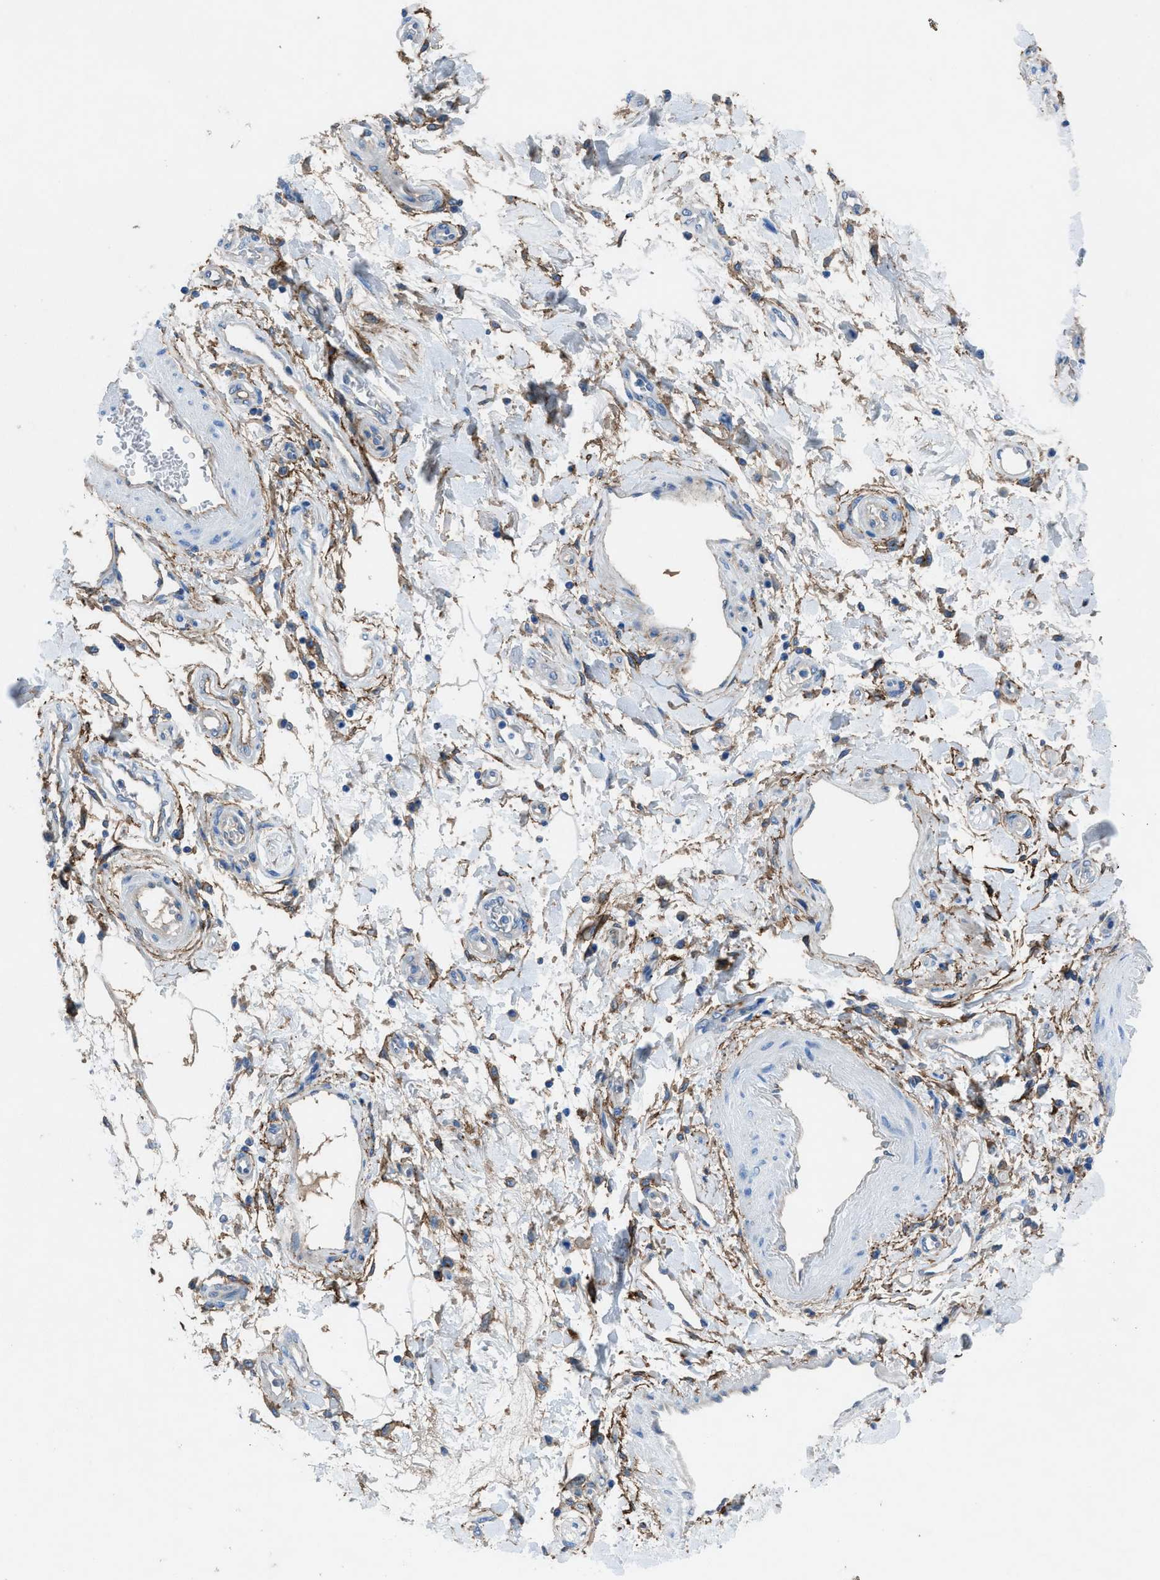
{"staining": {"intensity": "weak", "quantity": "<25%", "location": "cytoplasmic/membranous"}, "tissue": "pancreatic cancer", "cell_type": "Tumor cells", "image_type": "cancer", "snomed": [{"axis": "morphology", "description": "Adenocarcinoma, NOS"}, {"axis": "topography", "description": "Pancreas"}], "caption": "Protein analysis of pancreatic adenocarcinoma shows no significant expression in tumor cells.", "gene": "PTGFRN", "patient": {"sex": "female", "age": 78}}